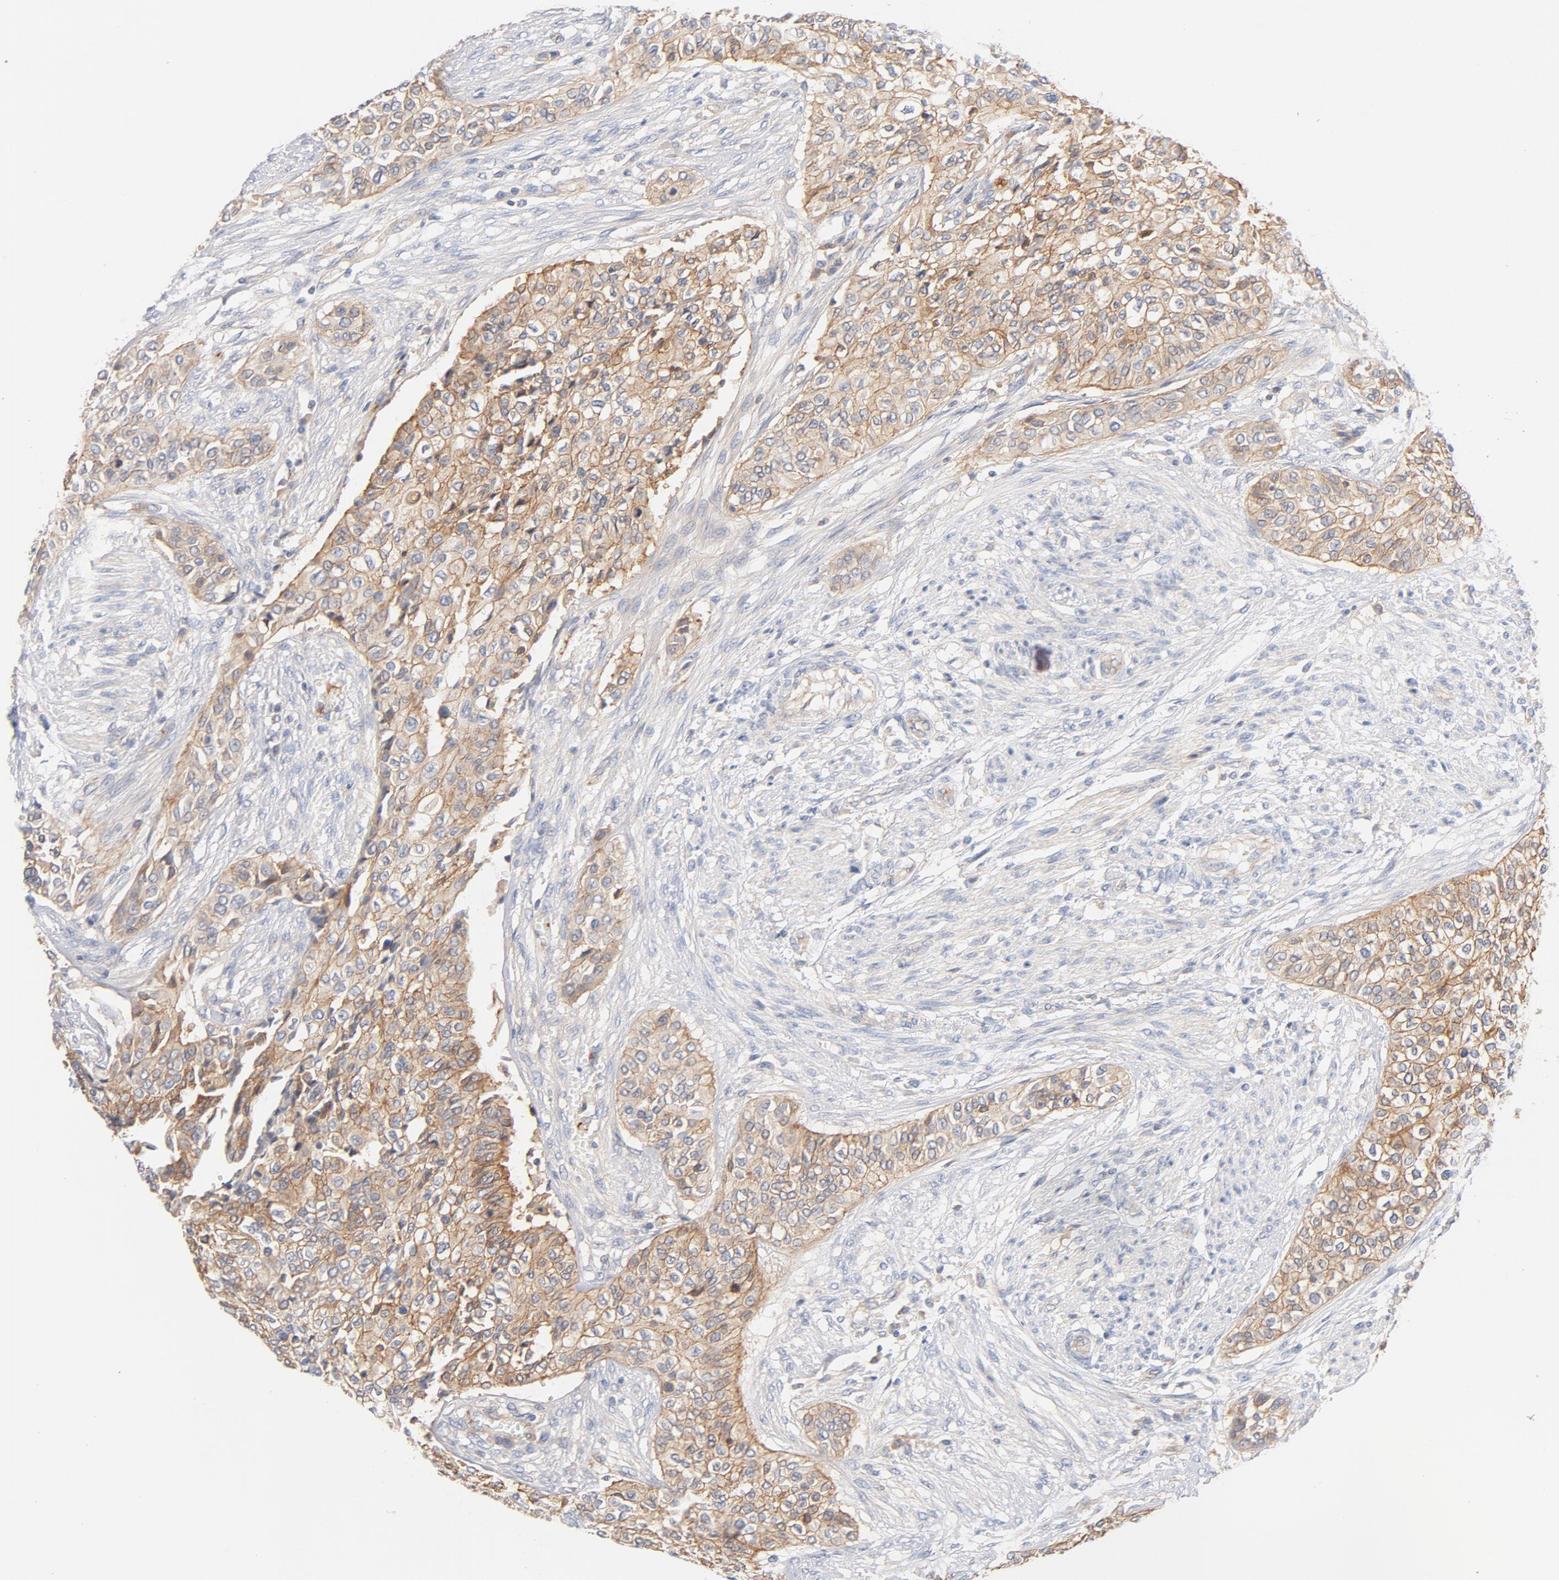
{"staining": {"intensity": "moderate", "quantity": ">75%", "location": "cytoplasmic/membranous"}, "tissue": "urothelial cancer", "cell_type": "Tumor cells", "image_type": "cancer", "snomed": [{"axis": "morphology", "description": "Urothelial carcinoma, High grade"}, {"axis": "topography", "description": "Urinary bladder"}], "caption": "The photomicrograph shows immunohistochemical staining of urothelial carcinoma (high-grade). There is moderate cytoplasmic/membranous positivity is identified in about >75% of tumor cells. Using DAB (brown) and hematoxylin (blue) stains, captured at high magnification using brightfield microscopy.", "gene": "SRC", "patient": {"sex": "male", "age": 74}}